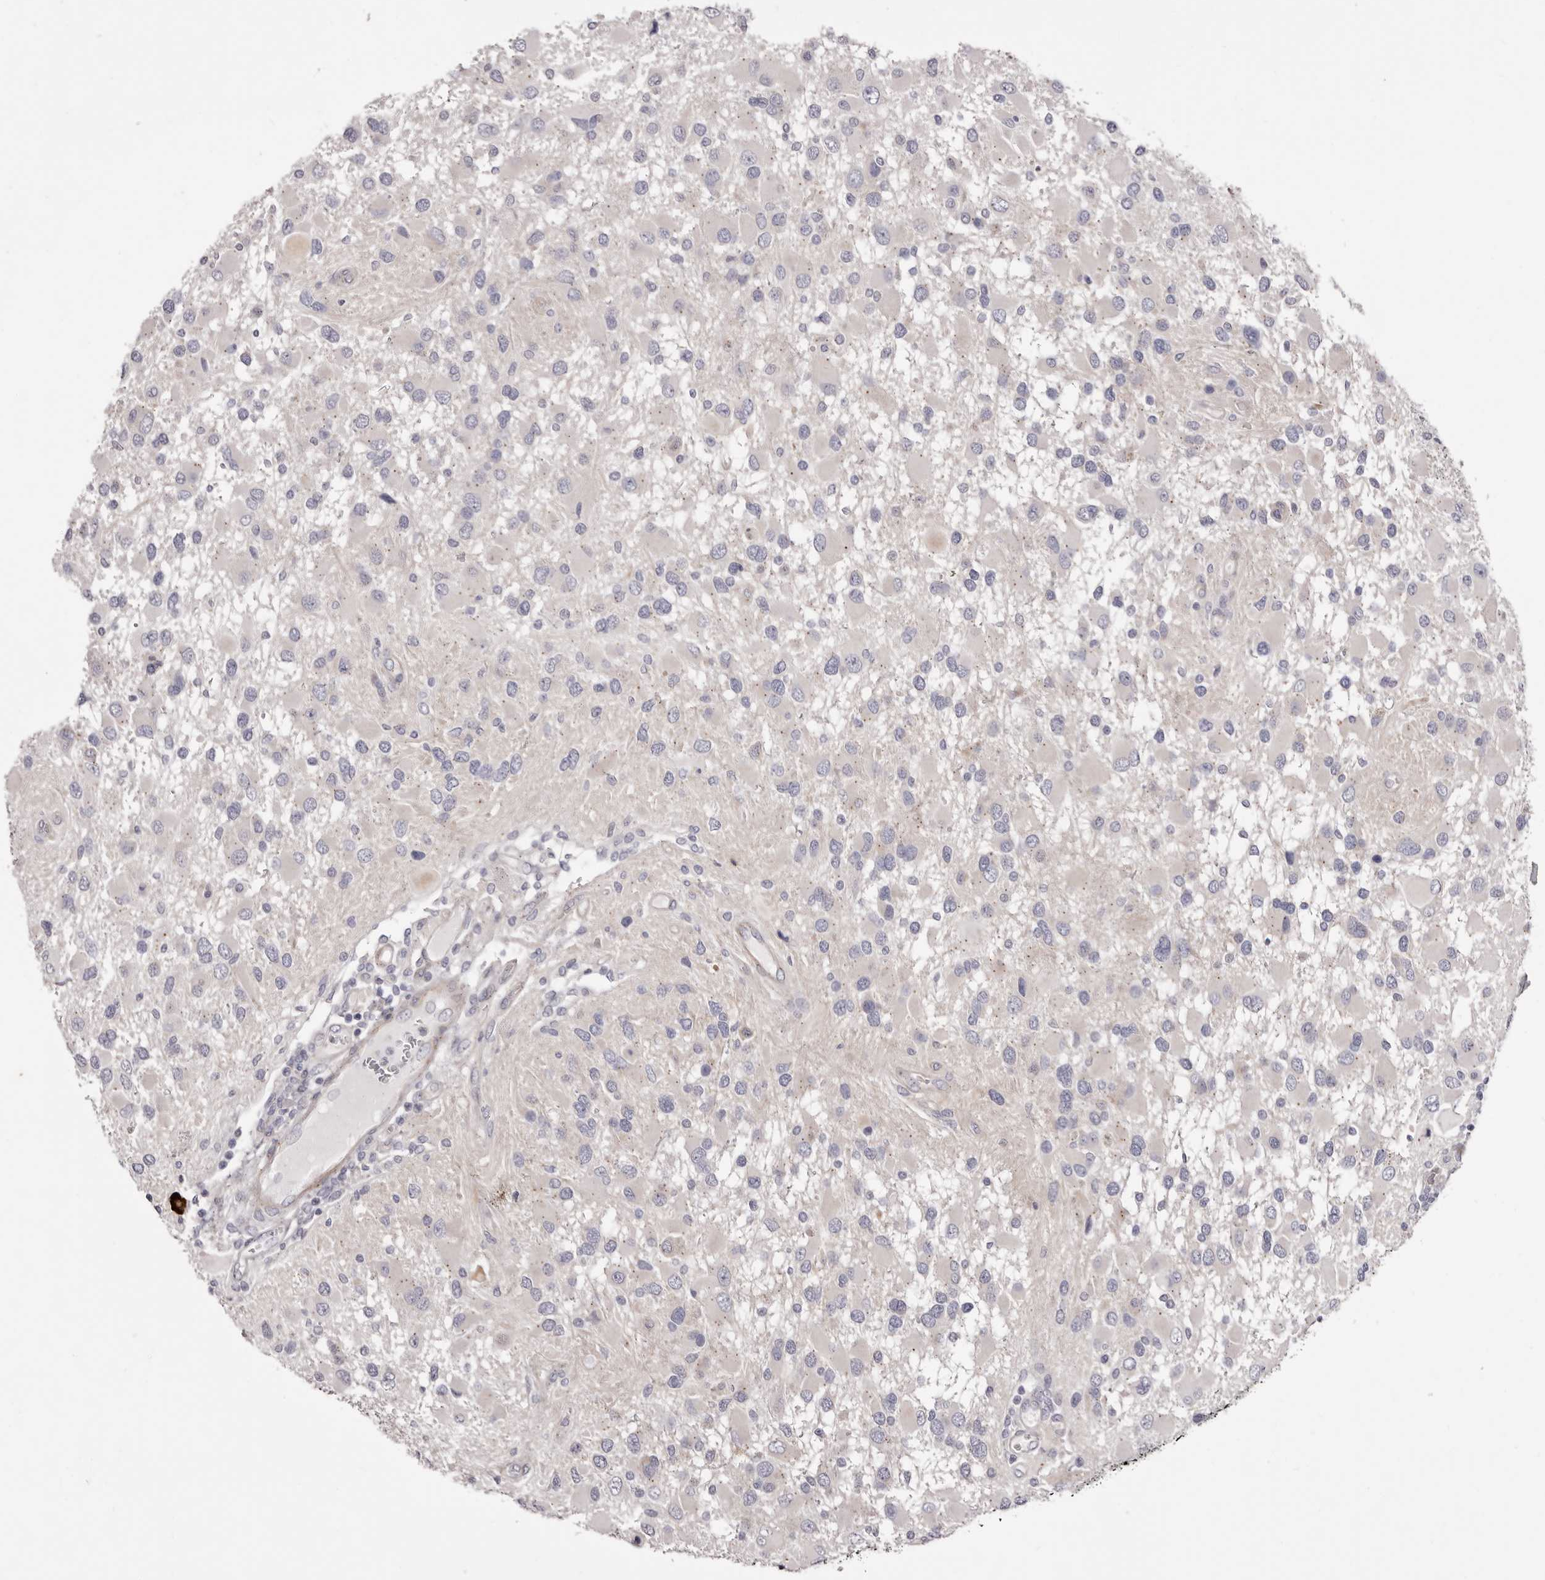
{"staining": {"intensity": "negative", "quantity": "none", "location": "none"}, "tissue": "glioma", "cell_type": "Tumor cells", "image_type": "cancer", "snomed": [{"axis": "morphology", "description": "Glioma, malignant, High grade"}, {"axis": "topography", "description": "Brain"}], "caption": "A high-resolution histopathology image shows immunohistochemistry staining of high-grade glioma (malignant), which exhibits no significant staining in tumor cells. (DAB (3,3'-diaminobenzidine) immunohistochemistry (IHC), high magnification).", "gene": "PEG10", "patient": {"sex": "male", "age": 53}}